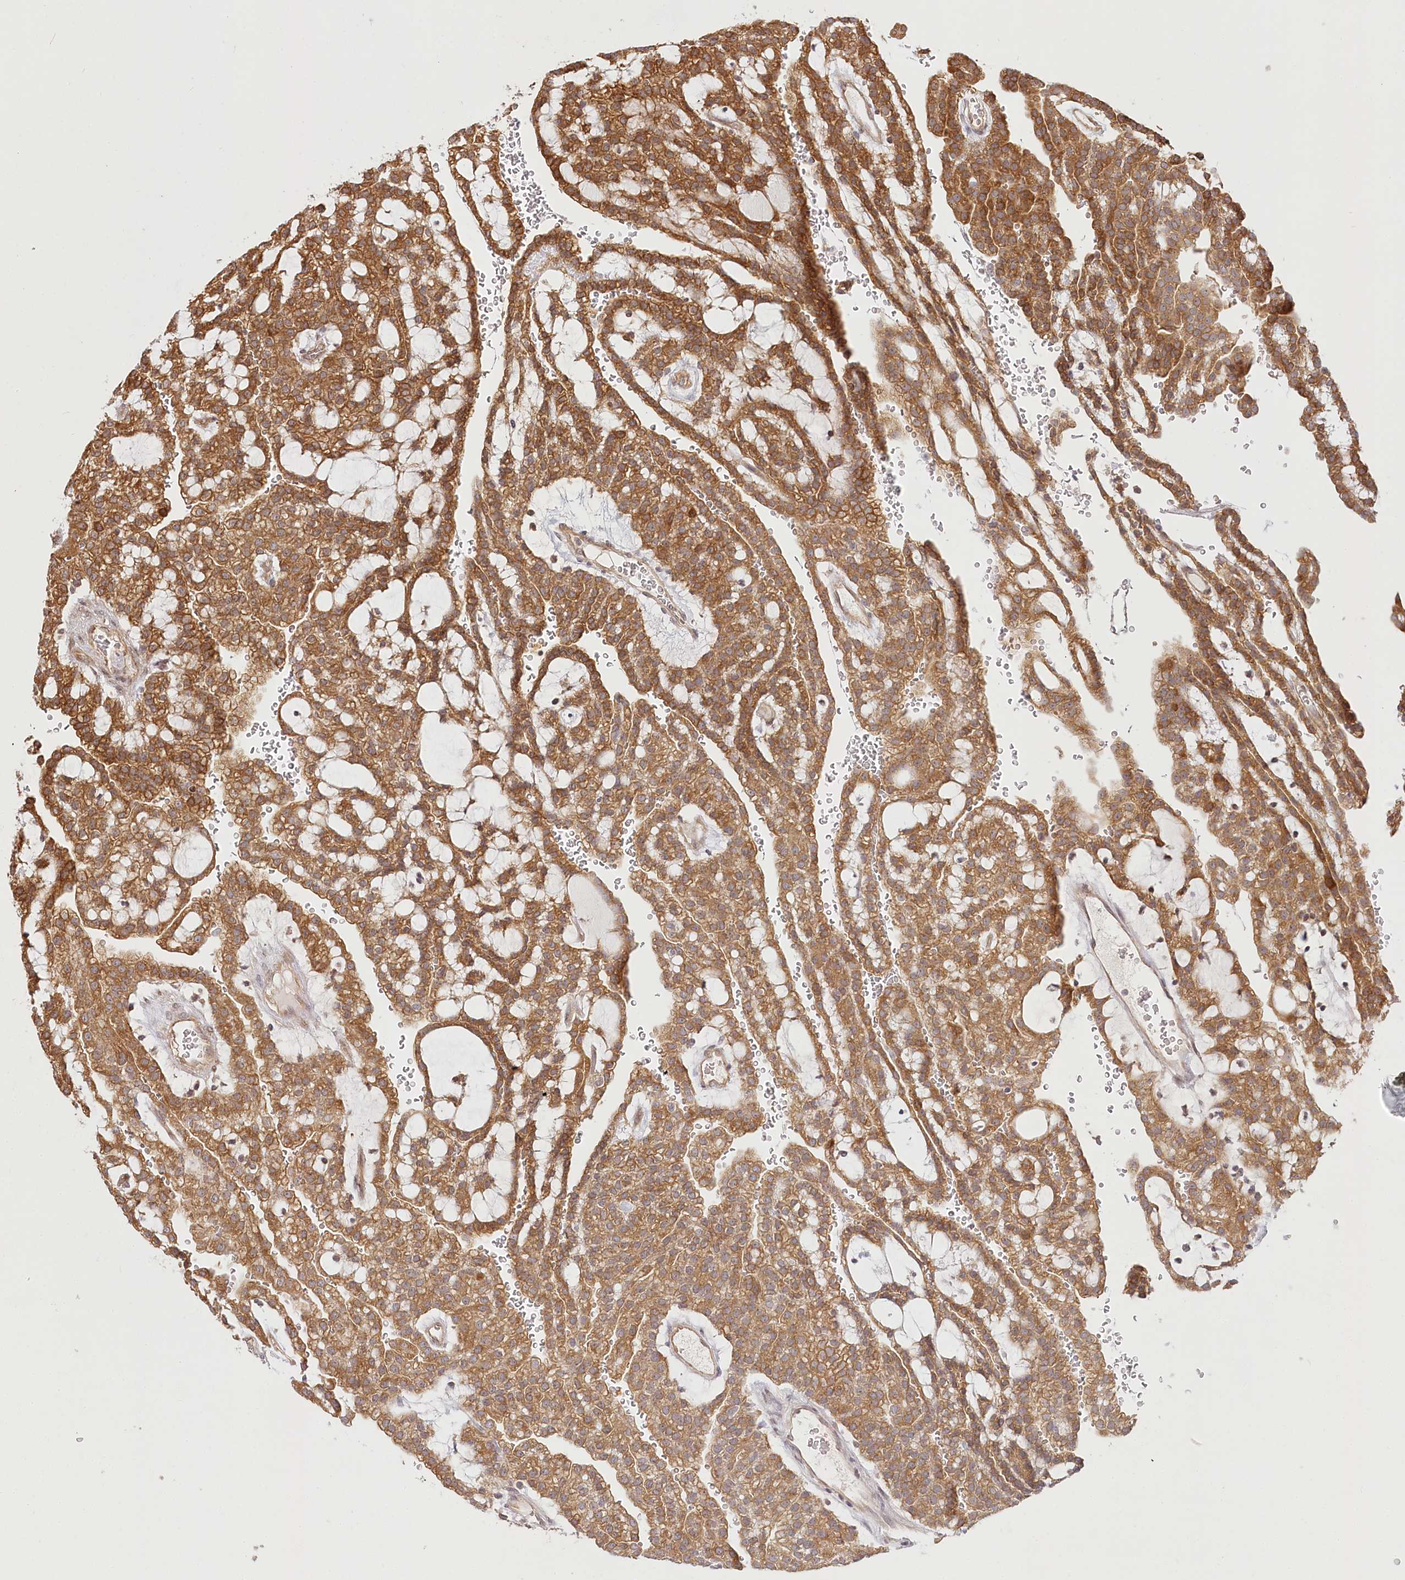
{"staining": {"intensity": "moderate", "quantity": ">75%", "location": "cytoplasmic/membranous"}, "tissue": "renal cancer", "cell_type": "Tumor cells", "image_type": "cancer", "snomed": [{"axis": "morphology", "description": "Adenocarcinoma, NOS"}, {"axis": "topography", "description": "Kidney"}], "caption": "Adenocarcinoma (renal) tissue shows moderate cytoplasmic/membranous staining in about >75% of tumor cells", "gene": "INPP4B", "patient": {"sex": "male", "age": 63}}